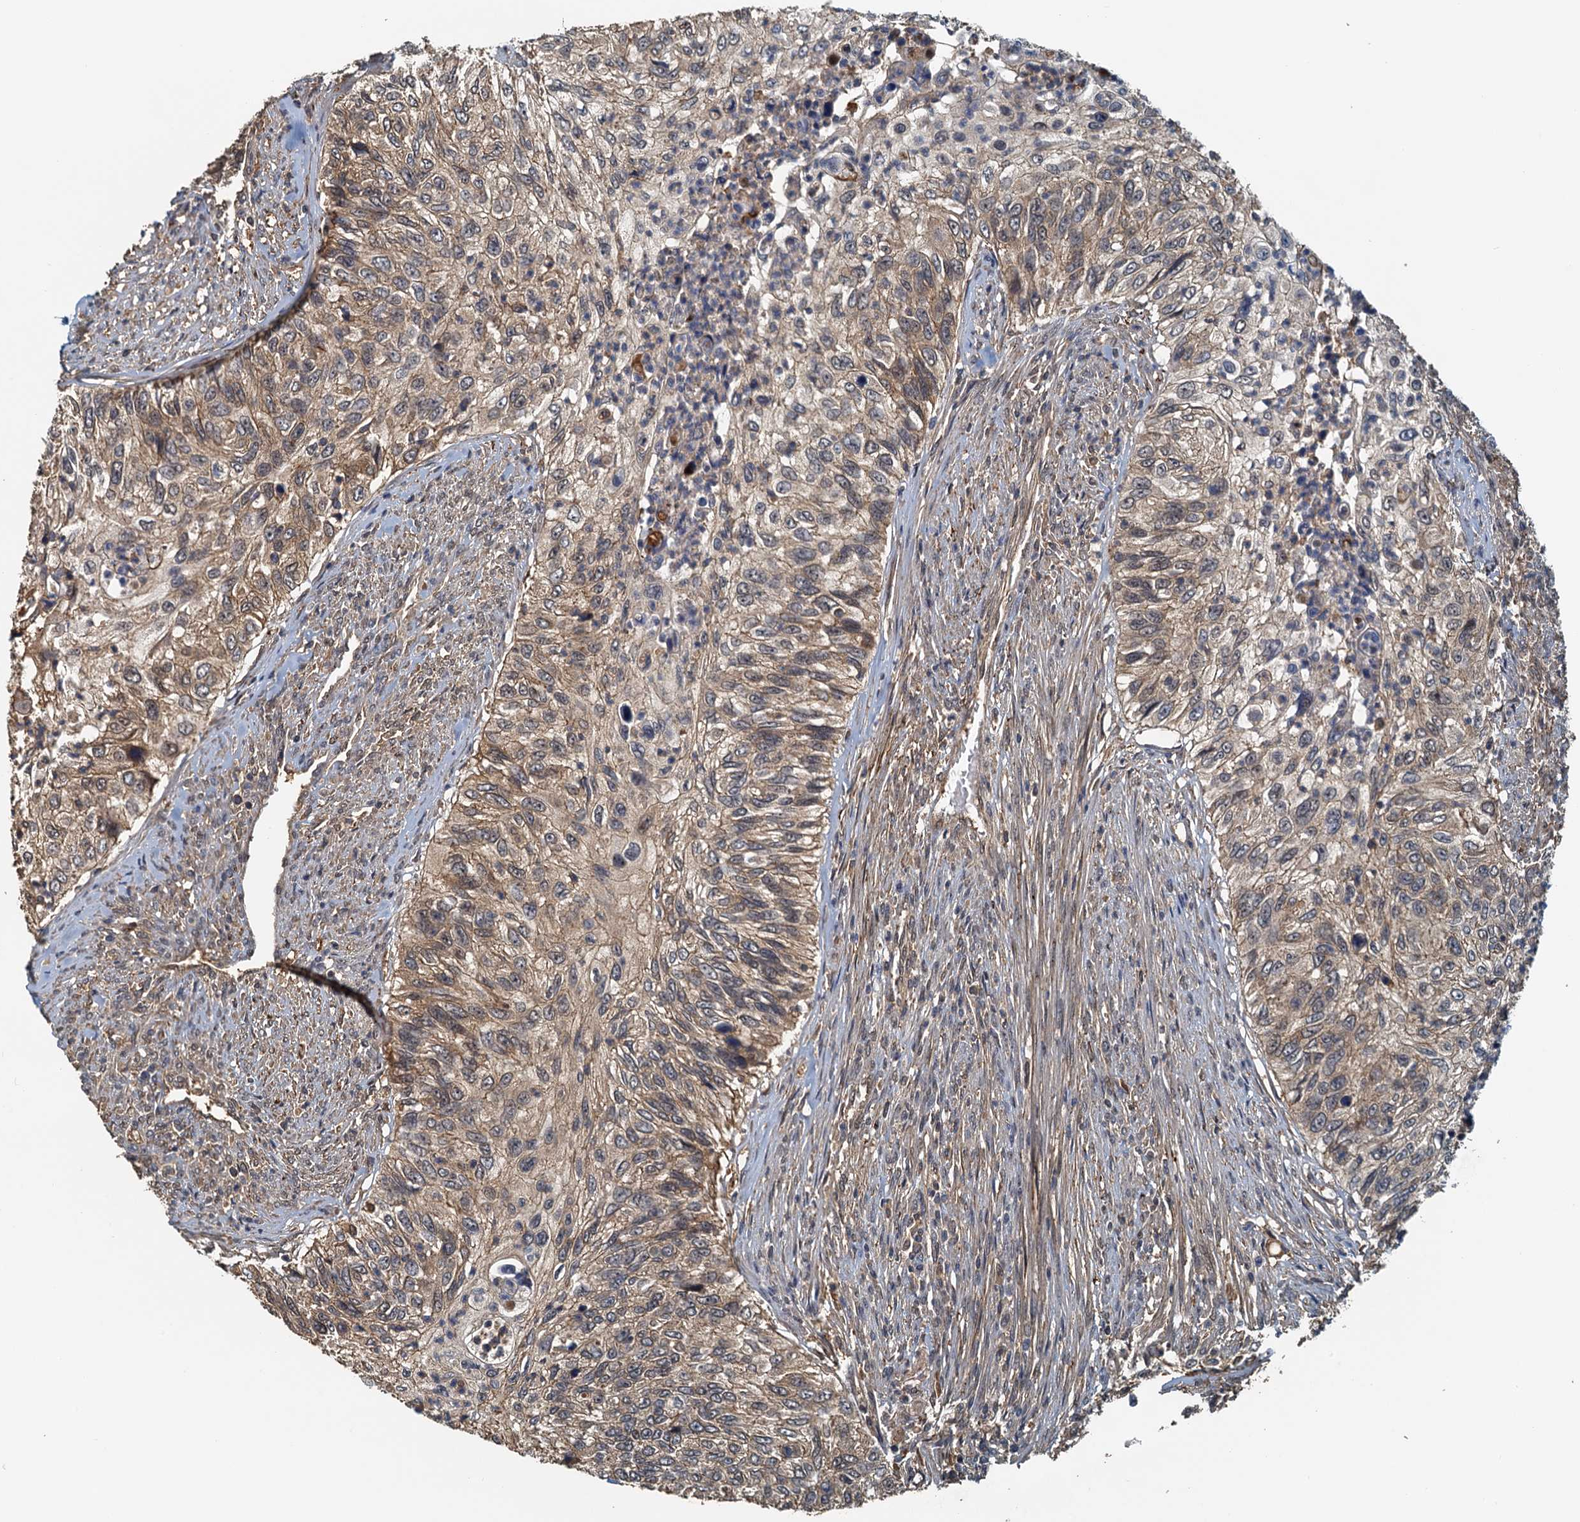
{"staining": {"intensity": "moderate", "quantity": "25%-75%", "location": "cytoplasmic/membranous"}, "tissue": "urothelial cancer", "cell_type": "Tumor cells", "image_type": "cancer", "snomed": [{"axis": "morphology", "description": "Urothelial carcinoma, High grade"}, {"axis": "topography", "description": "Urinary bladder"}], "caption": "Moderate cytoplasmic/membranous positivity is present in approximately 25%-75% of tumor cells in urothelial cancer.", "gene": "UBL7", "patient": {"sex": "female", "age": 60}}